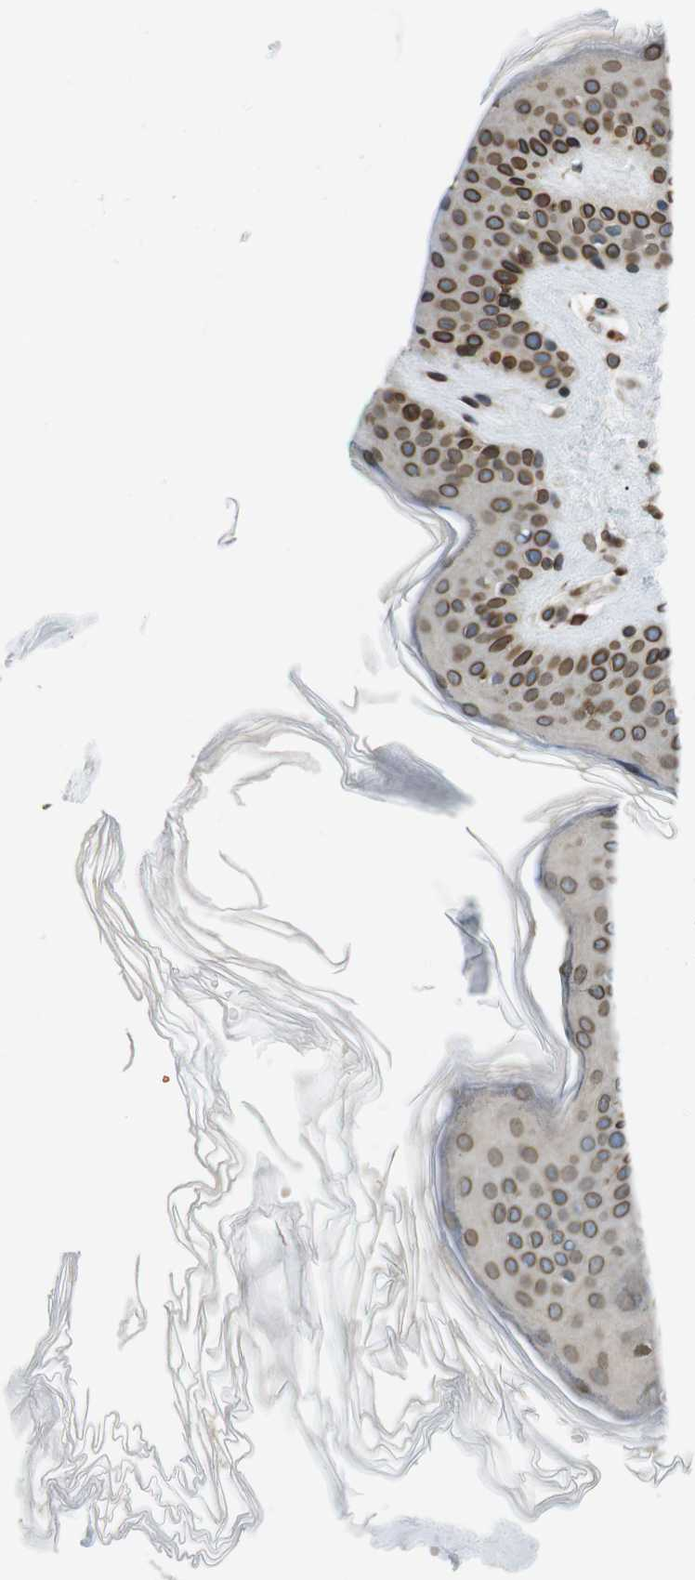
{"staining": {"intensity": "moderate", "quantity": ">75%", "location": "cytoplasmic/membranous,nuclear"}, "tissue": "skin", "cell_type": "Fibroblasts", "image_type": "normal", "snomed": [{"axis": "morphology", "description": "Normal tissue, NOS"}, {"axis": "topography", "description": "Skin"}], "caption": "A brown stain labels moderate cytoplasmic/membranous,nuclear positivity of a protein in fibroblasts of benign skin.", "gene": "TMX4", "patient": {"sex": "male", "age": 40}}